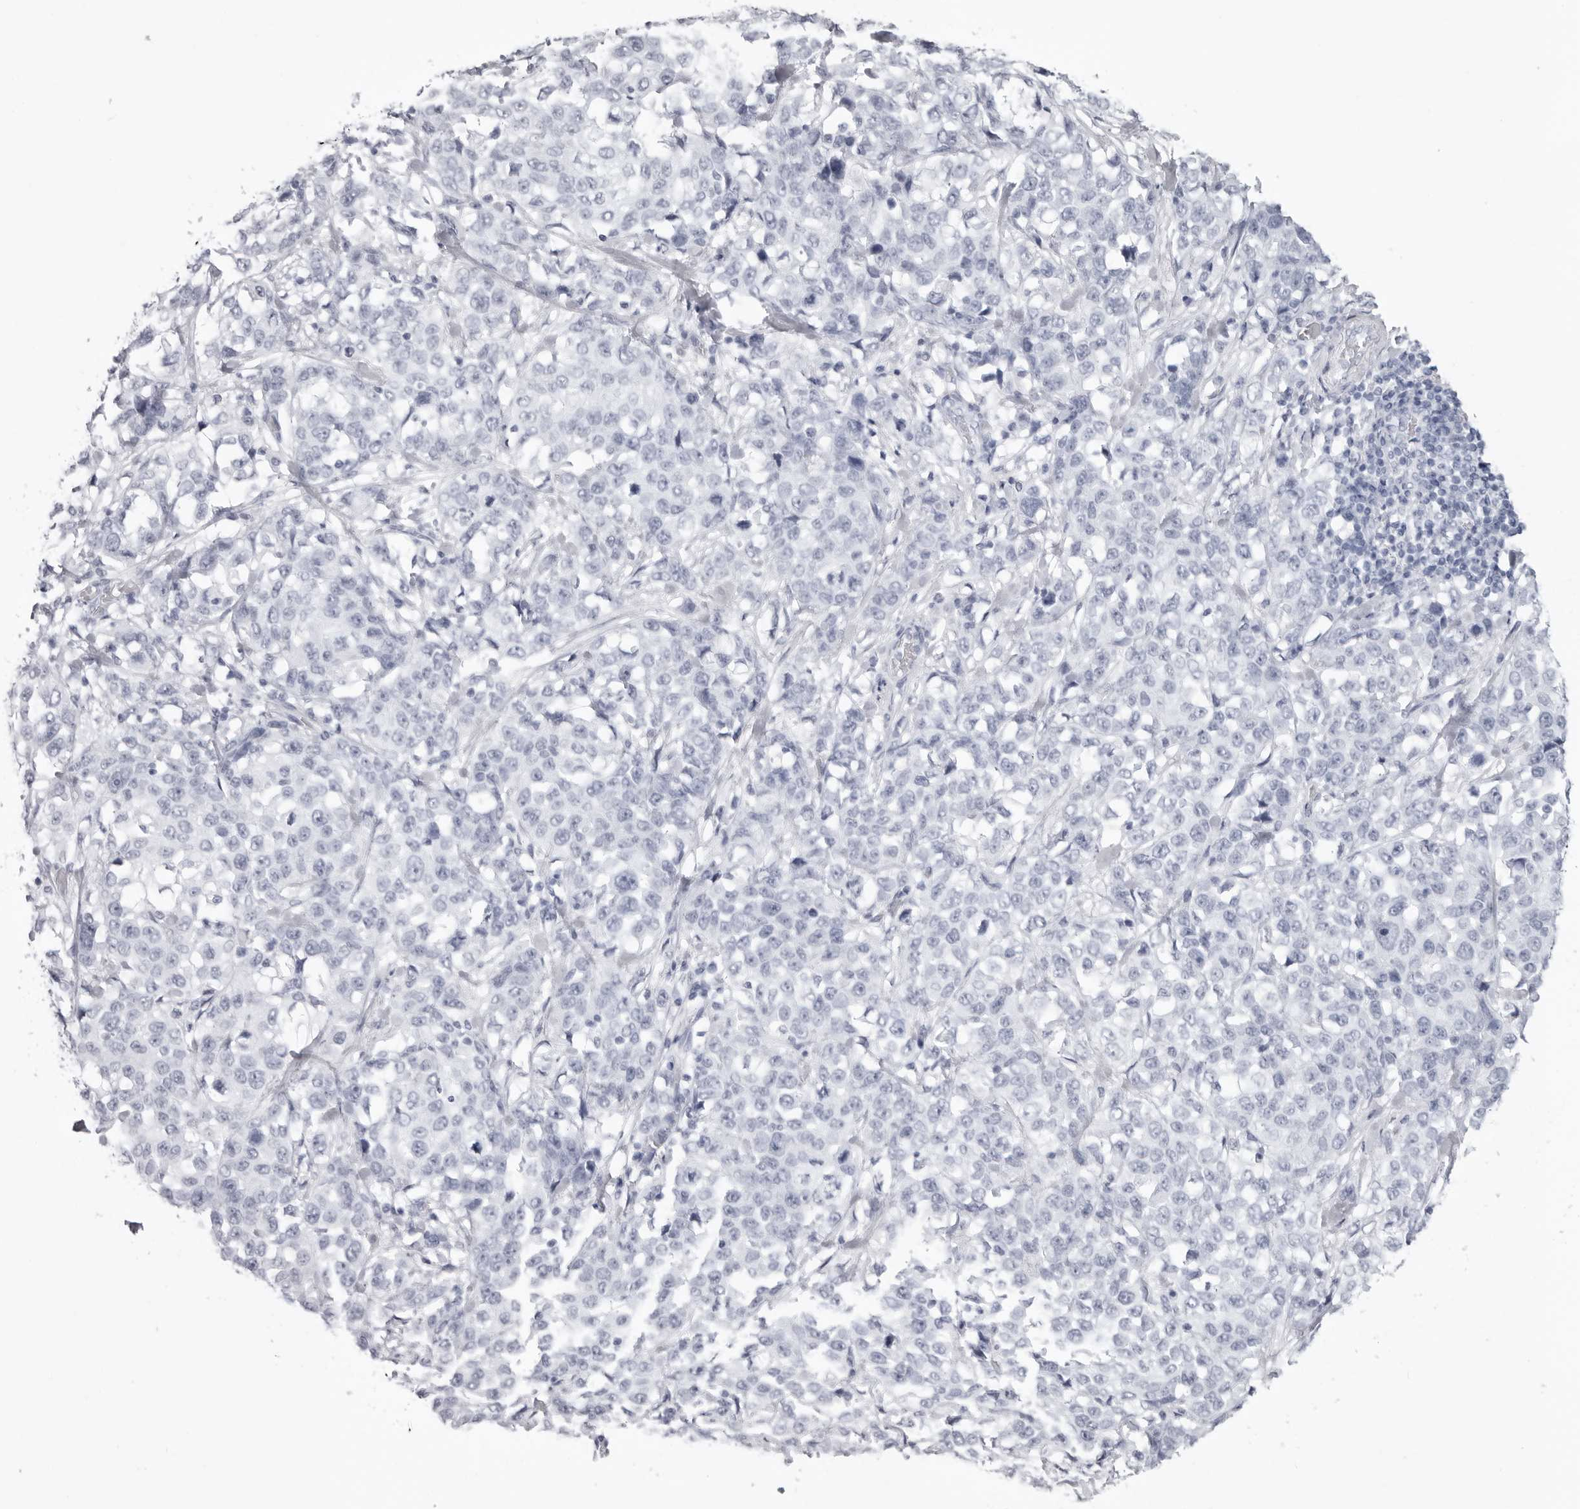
{"staining": {"intensity": "negative", "quantity": "none", "location": "none"}, "tissue": "stomach cancer", "cell_type": "Tumor cells", "image_type": "cancer", "snomed": [{"axis": "morphology", "description": "Normal tissue, NOS"}, {"axis": "morphology", "description": "Adenocarcinoma, NOS"}, {"axis": "topography", "description": "Stomach"}], "caption": "This is an immunohistochemistry image of stomach cancer (adenocarcinoma). There is no expression in tumor cells.", "gene": "KLK9", "patient": {"sex": "male", "age": 48}}